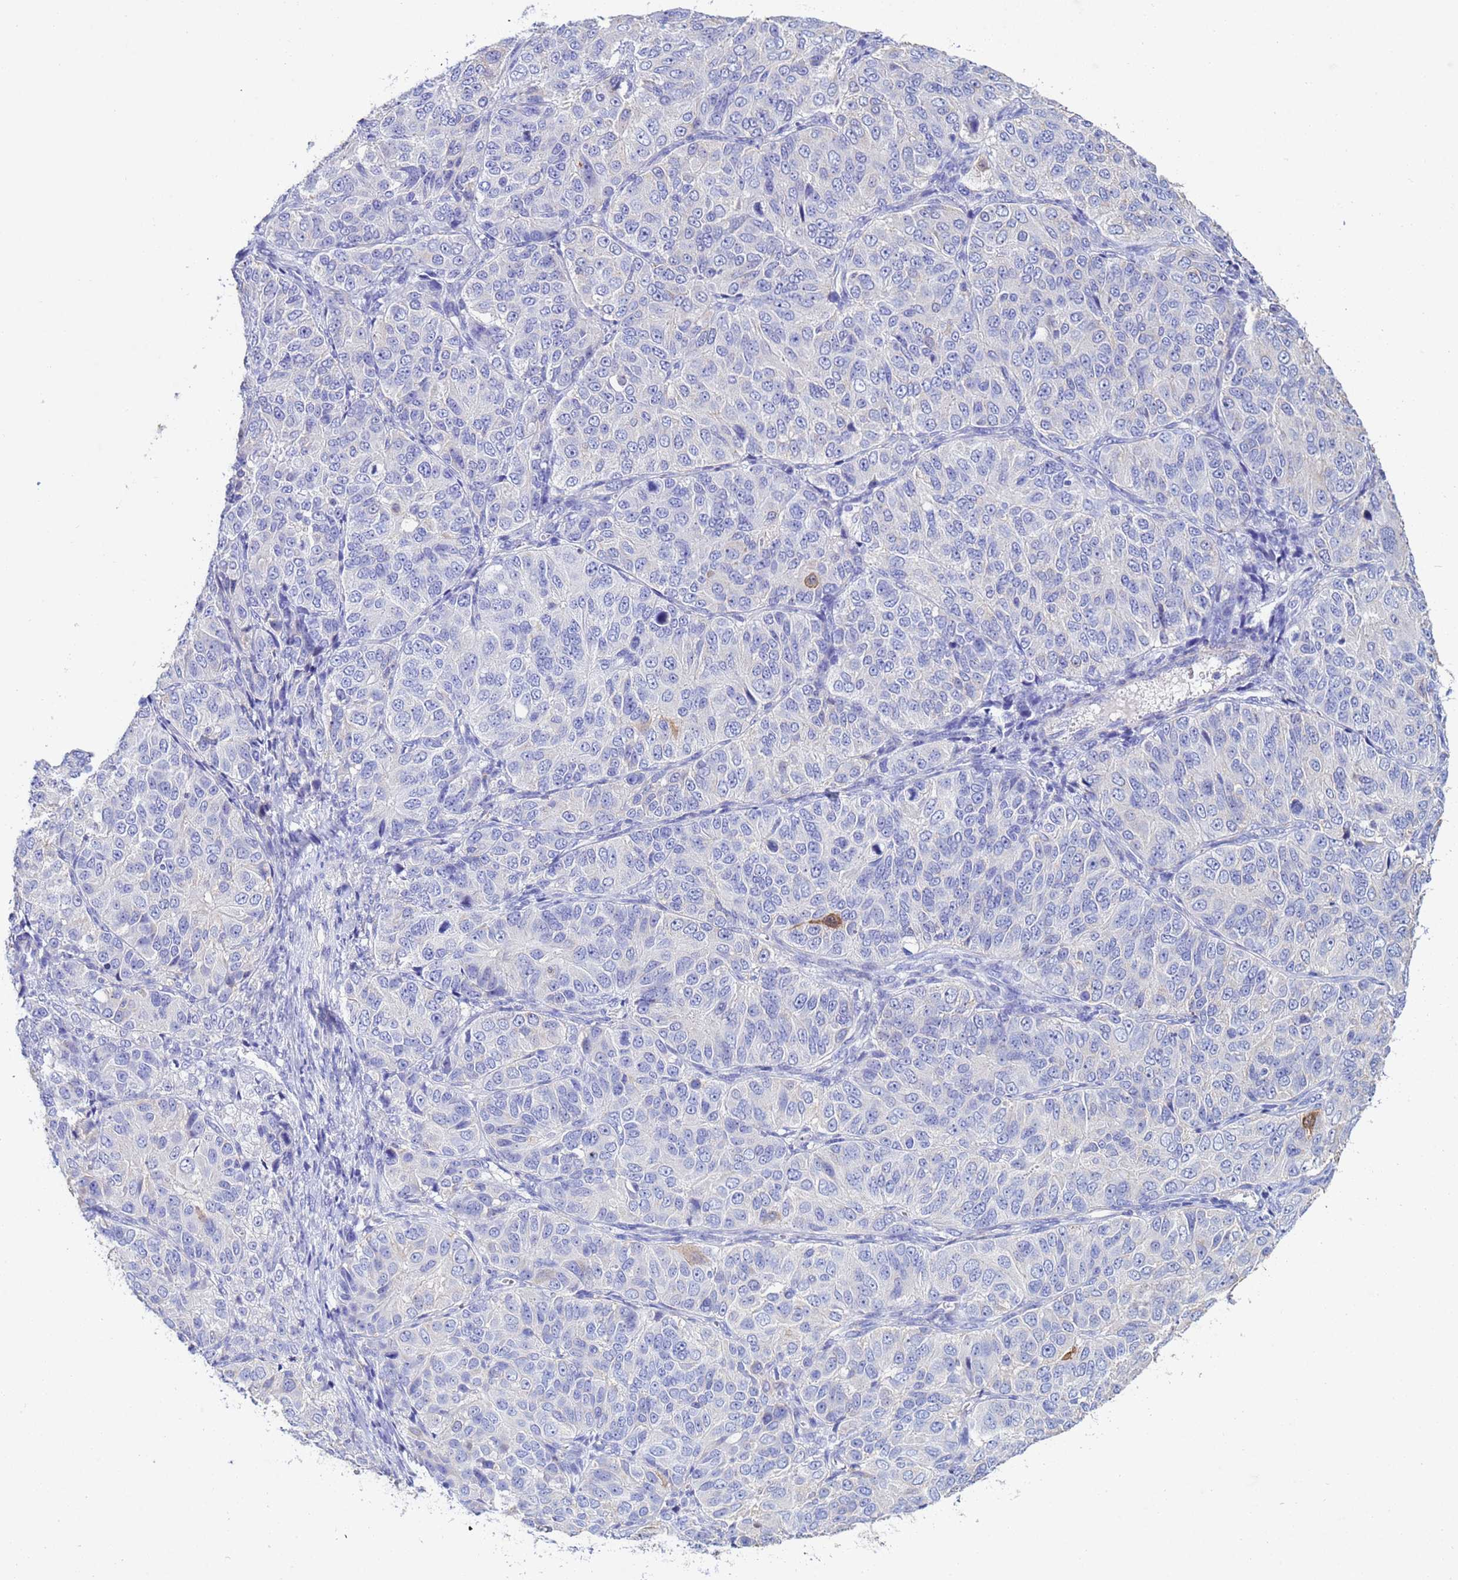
{"staining": {"intensity": "negative", "quantity": "none", "location": "none"}, "tissue": "ovarian cancer", "cell_type": "Tumor cells", "image_type": "cancer", "snomed": [{"axis": "morphology", "description": "Carcinoma, endometroid"}, {"axis": "topography", "description": "Ovary"}], "caption": "Image shows no significant protein expression in tumor cells of endometroid carcinoma (ovarian).", "gene": "CSTB", "patient": {"sex": "female", "age": 51}}